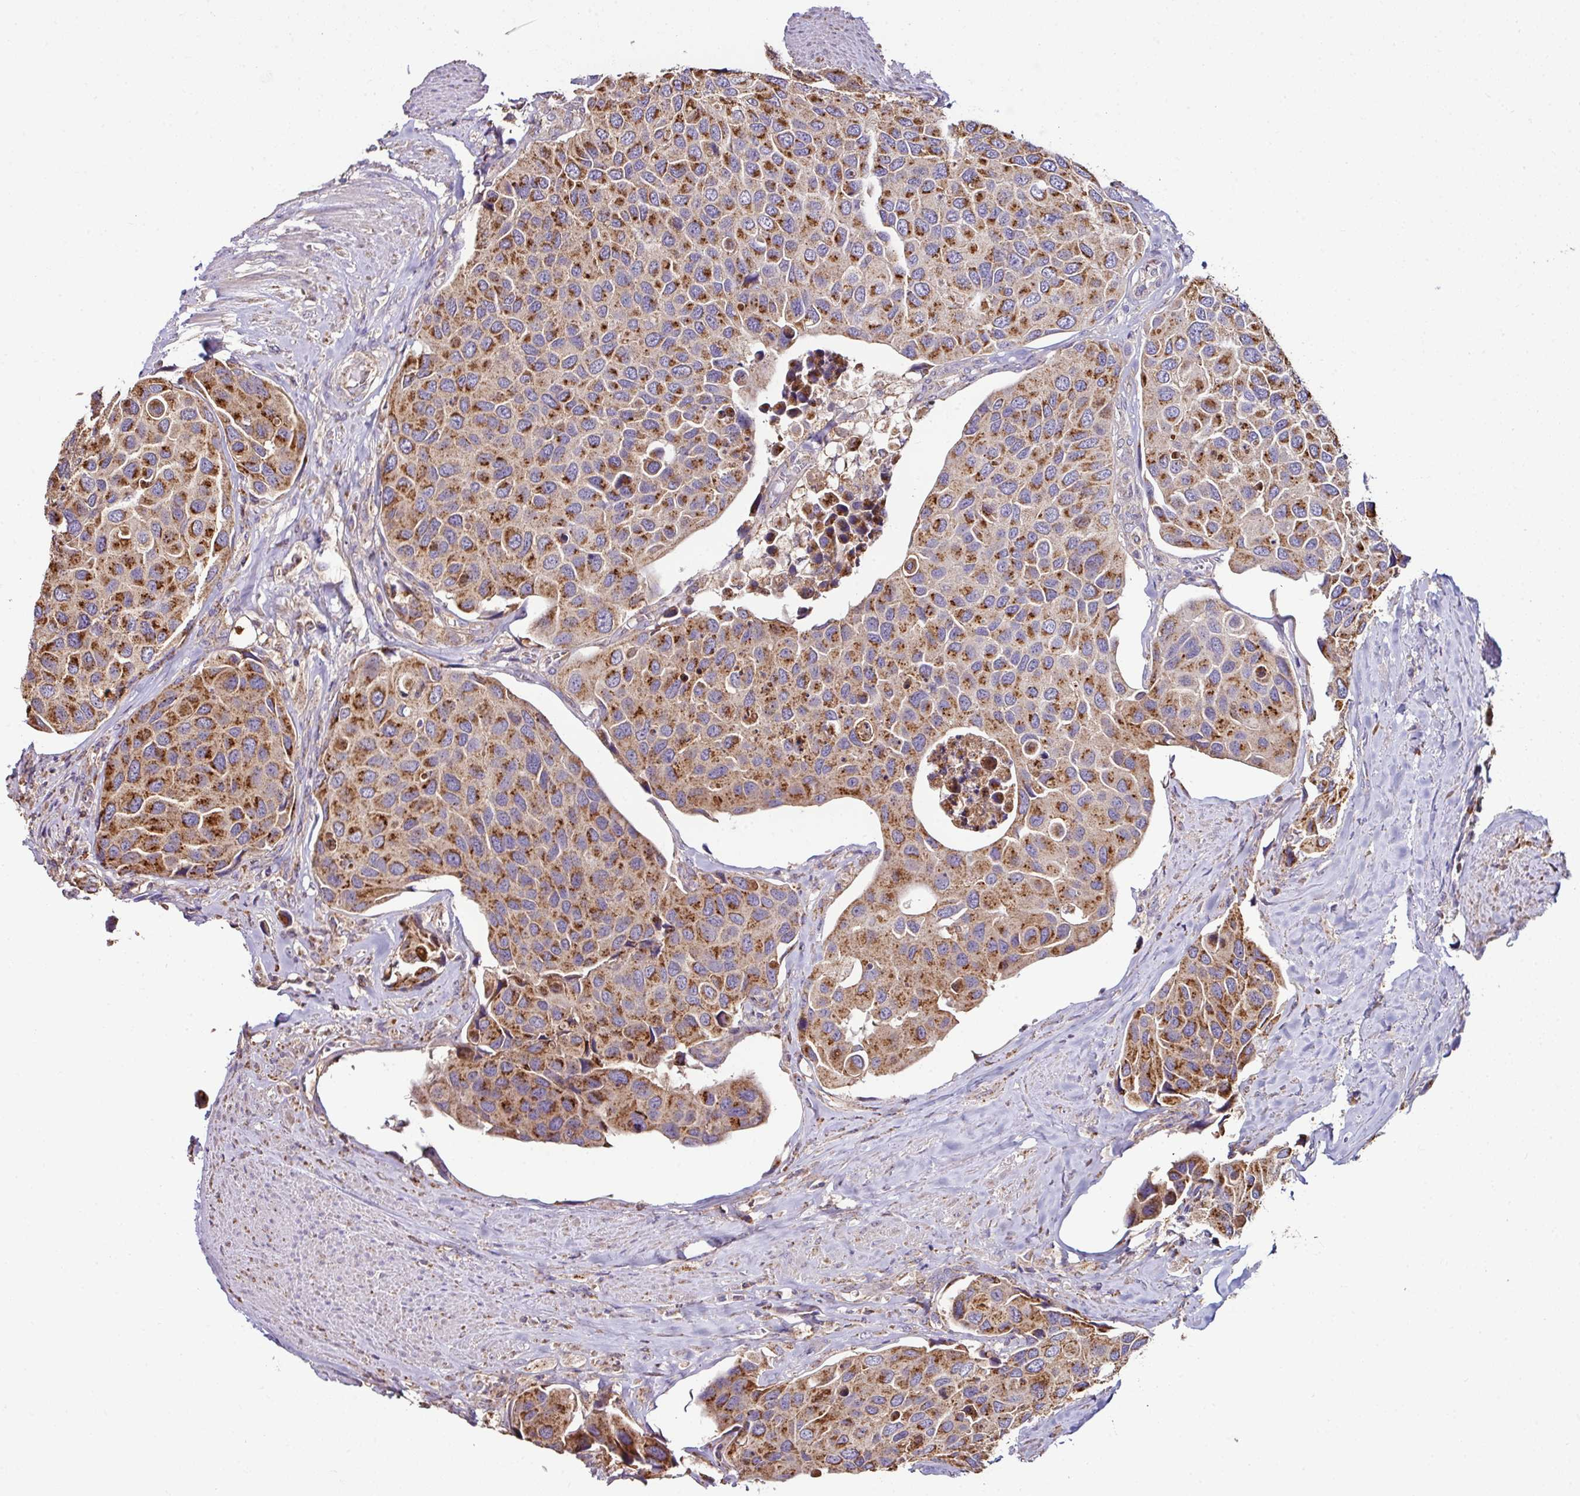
{"staining": {"intensity": "moderate", "quantity": ">75%", "location": "cytoplasmic/membranous"}, "tissue": "urothelial cancer", "cell_type": "Tumor cells", "image_type": "cancer", "snomed": [{"axis": "morphology", "description": "Urothelial carcinoma, High grade"}, {"axis": "topography", "description": "Urinary bladder"}], "caption": "Immunohistochemistry (IHC) staining of urothelial cancer, which exhibits medium levels of moderate cytoplasmic/membranous positivity in about >75% of tumor cells indicating moderate cytoplasmic/membranous protein positivity. The staining was performed using DAB (brown) for protein detection and nuclei were counterstained in hematoxylin (blue).", "gene": "CPD", "patient": {"sex": "male", "age": 74}}